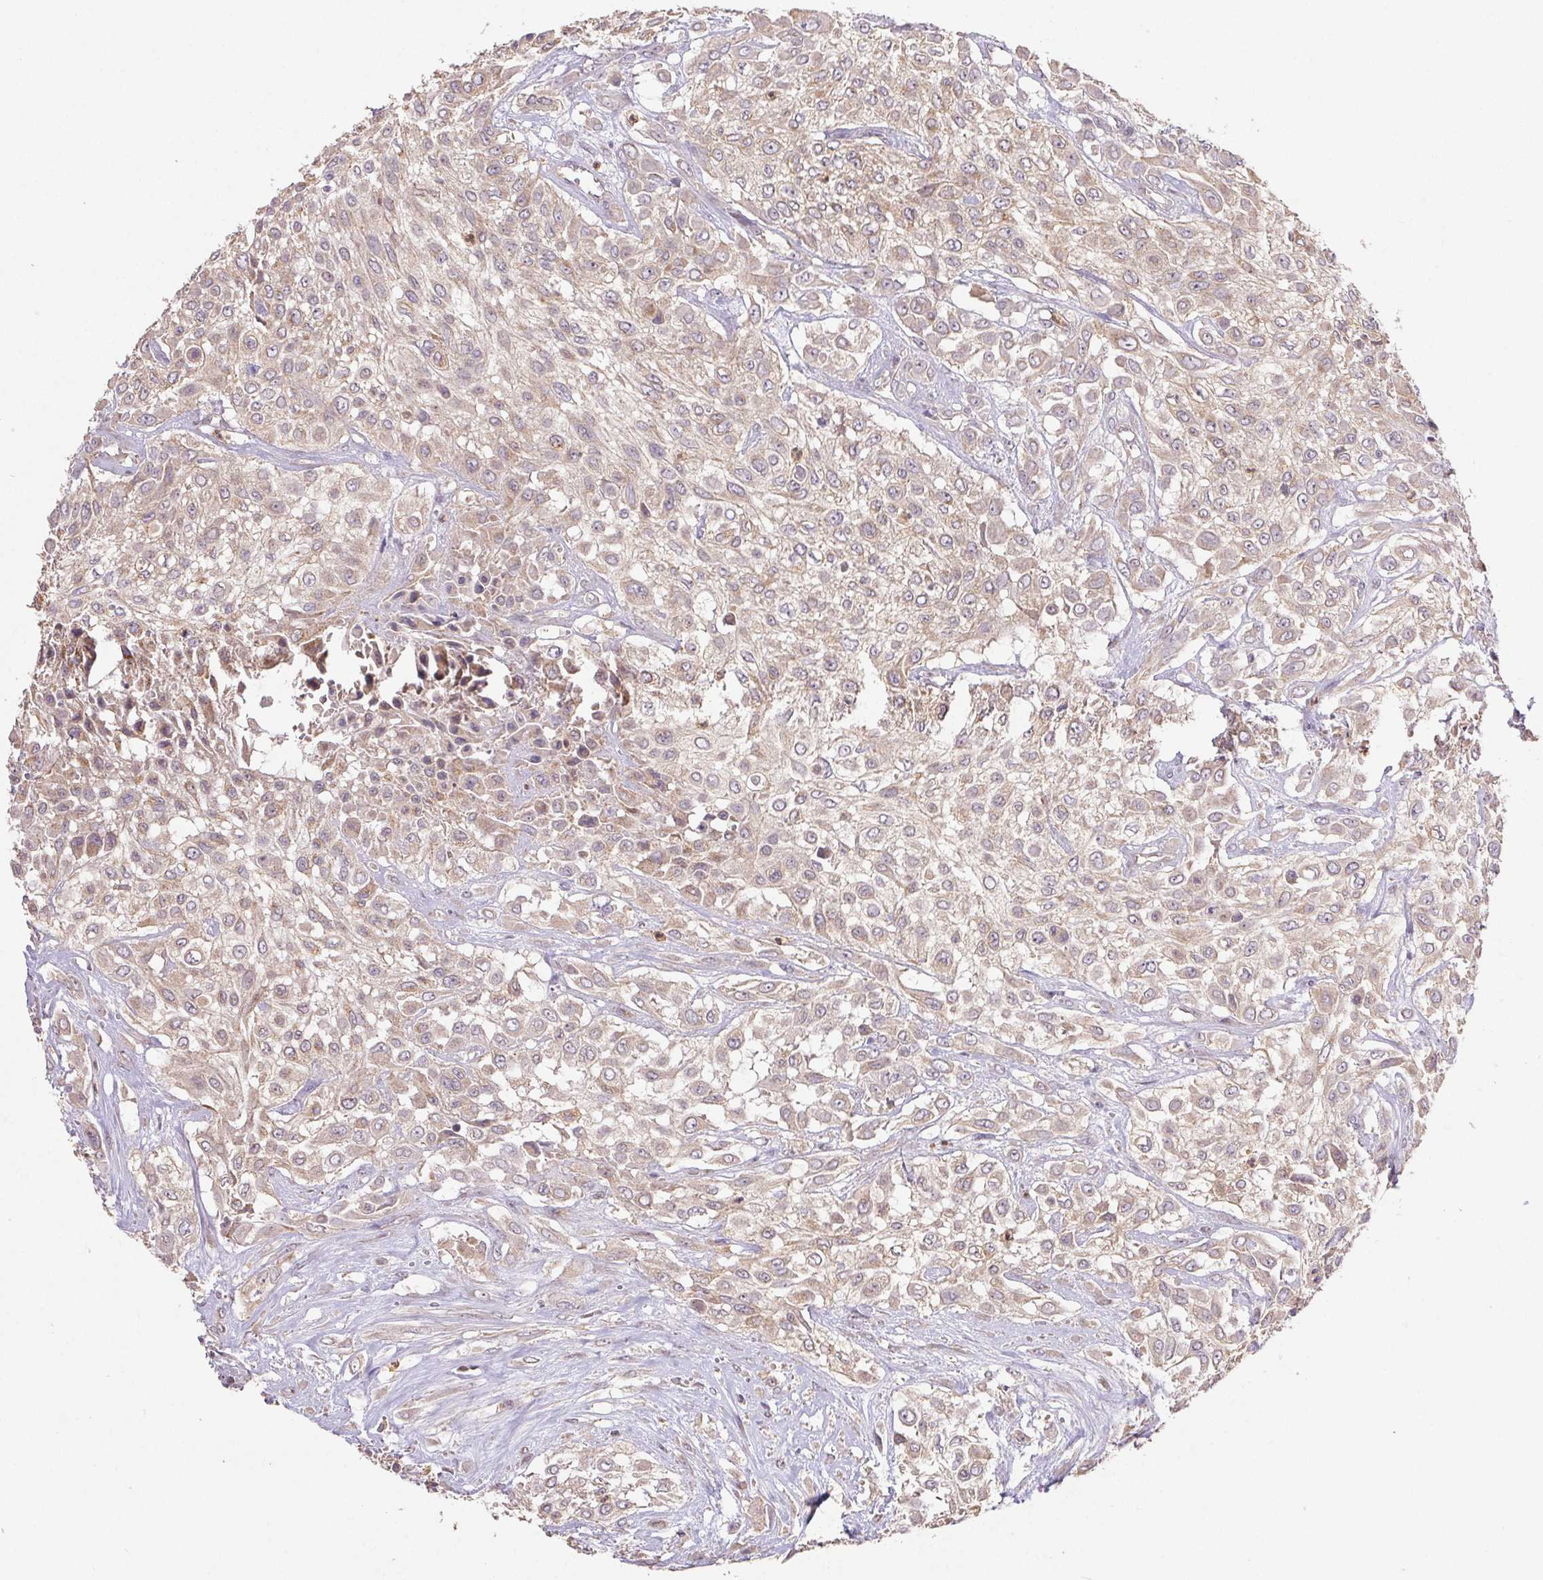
{"staining": {"intensity": "weak", "quantity": ">75%", "location": "cytoplasmic/membranous"}, "tissue": "urothelial cancer", "cell_type": "Tumor cells", "image_type": "cancer", "snomed": [{"axis": "morphology", "description": "Urothelial carcinoma, High grade"}, {"axis": "topography", "description": "Urinary bladder"}], "caption": "The micrograph shows staining of urothelial carcinoma (high-grade), revealing weak cytoplasmic/membranous protein positivity (brown color) within tumor cells.", "gene": "RAB11A", "patient": {"sex": "male", "age": 57}}